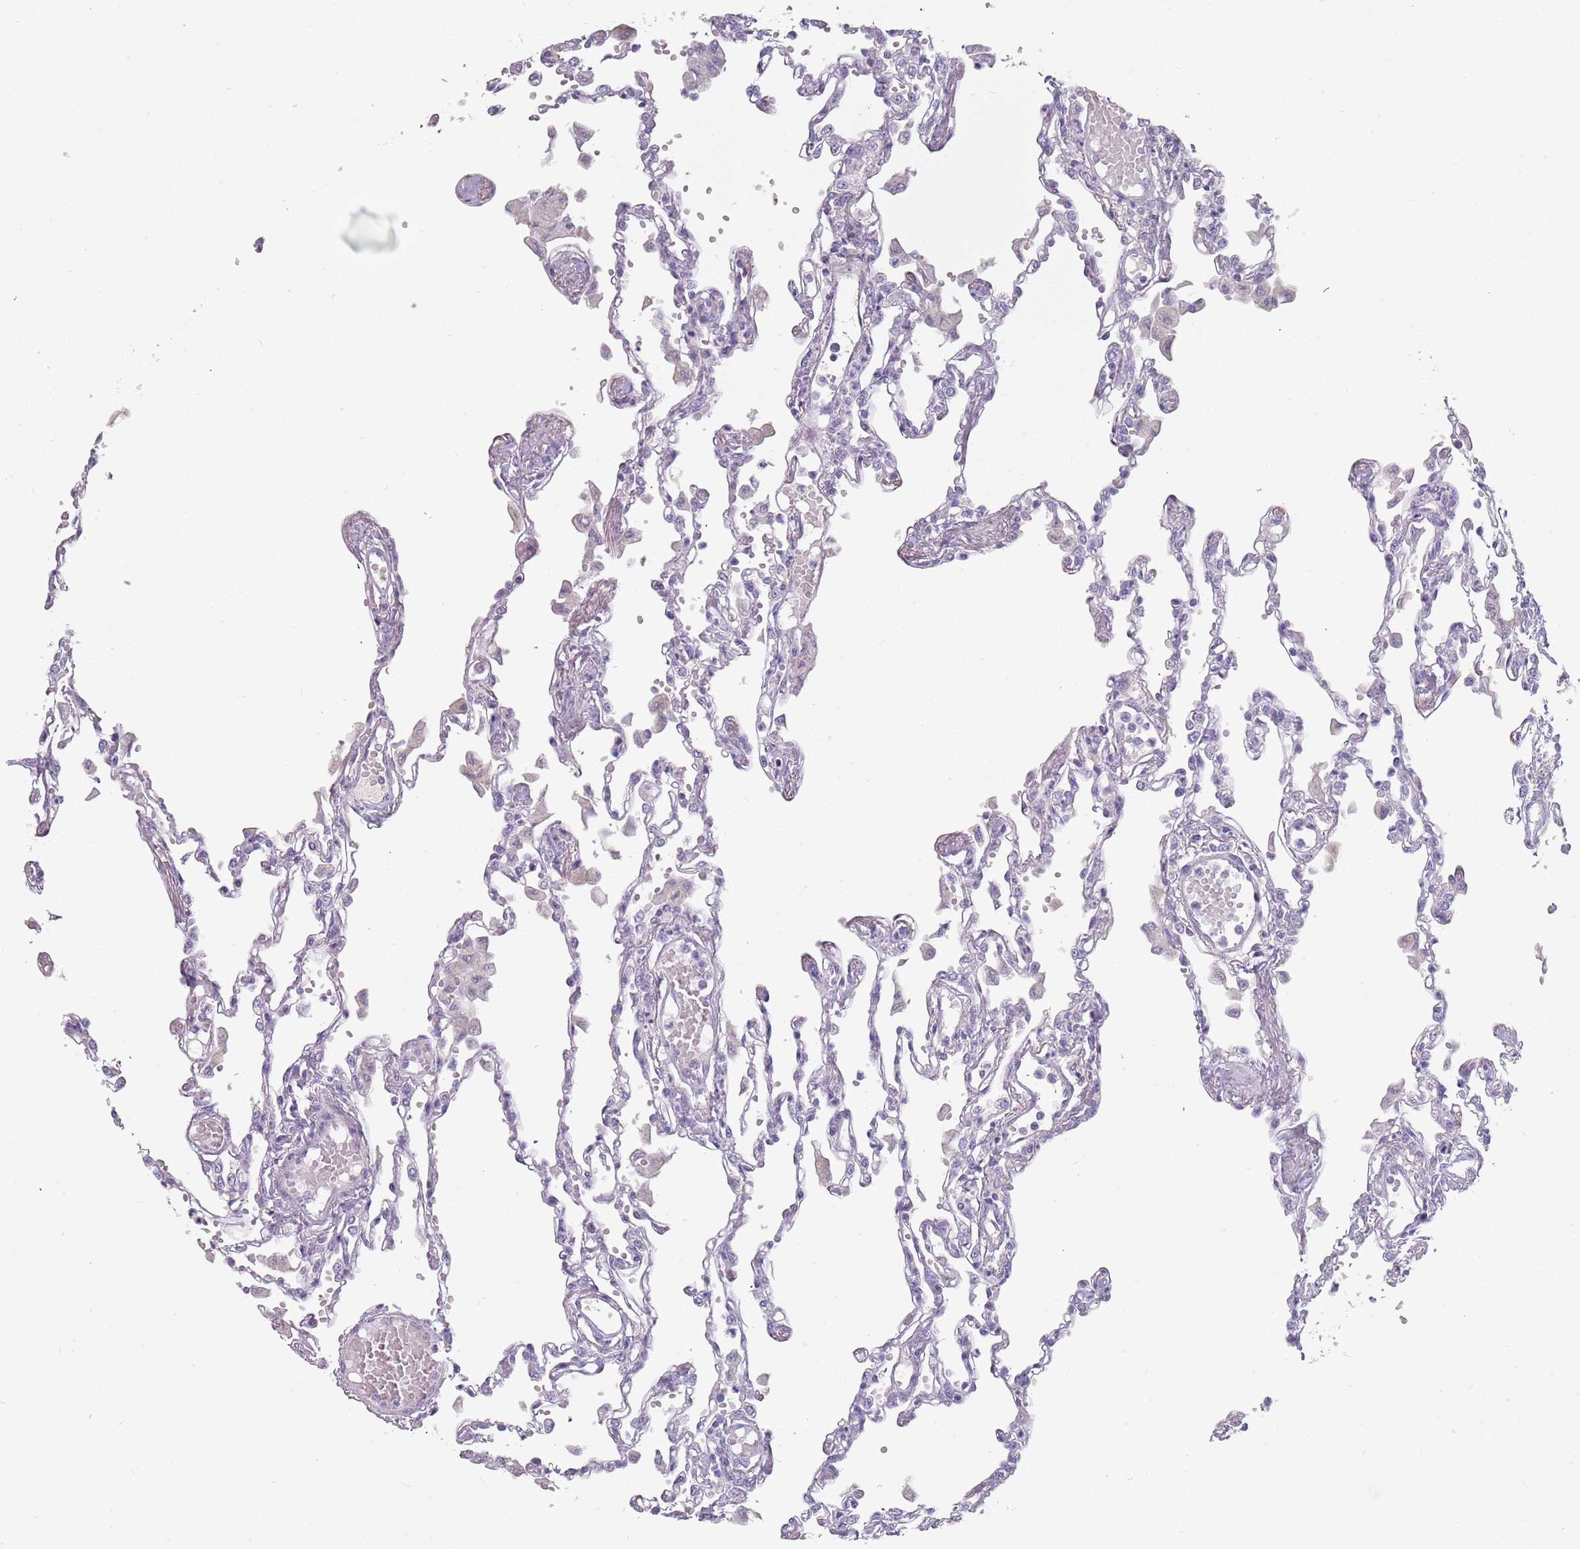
{"staining": {"intensity": "negative", "quantity": "none", "location": "none"}, "tissue": "lung", "cell_type": "Alveolar cells", "image_type": "normal", "snomed": [{"axis": "morphology", "description": "Normal tissue, NOS"}, {"axis": "topography", "description": "Bronchus"}, {"axis": "topography", "description": "Lung"}], "caption": "This is an immunohistochemistry image of benign human lung. There is no positivity in alveolar cells.", "gene": "DDX4", "patient": {"sex": "female", "age": 49}}